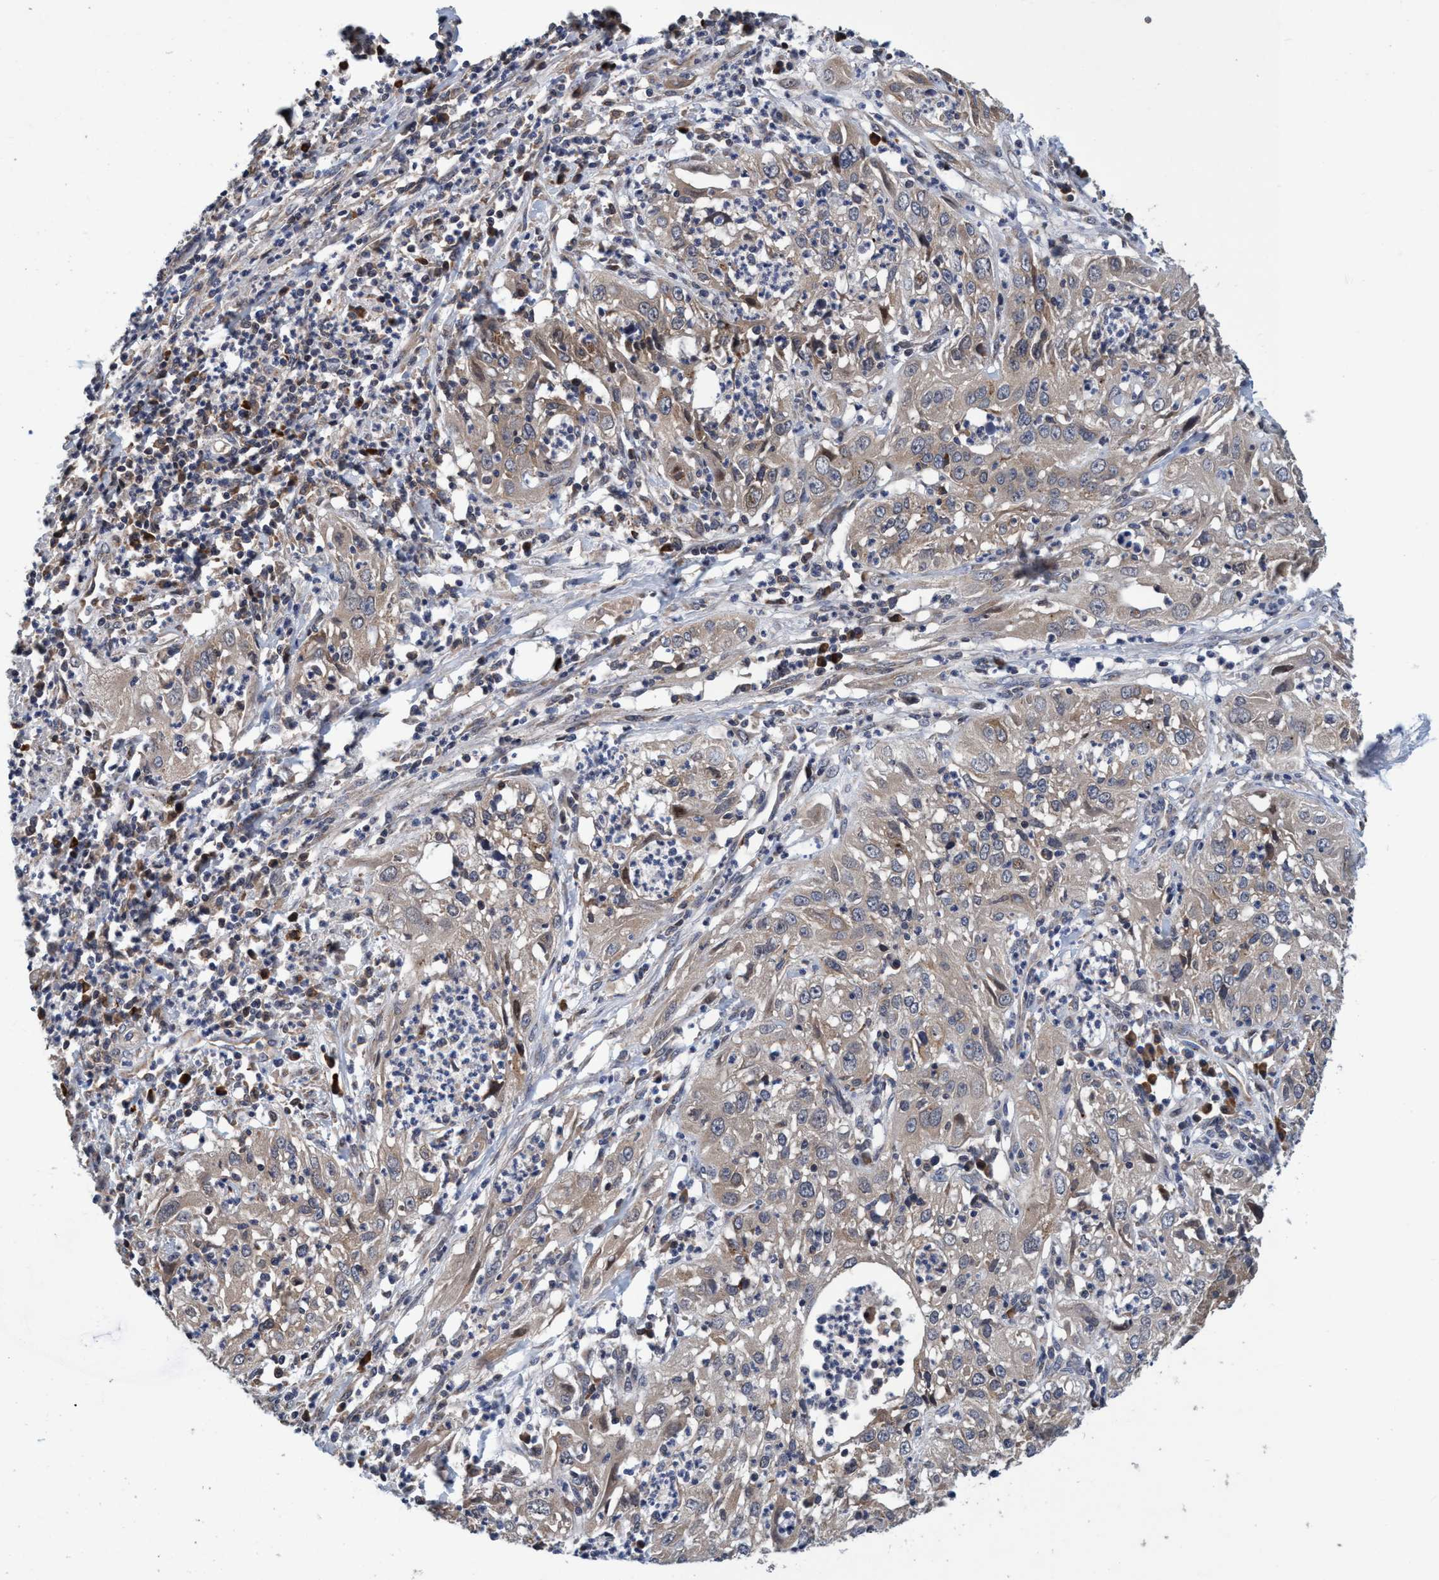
{"staining": {"intensity": "weak", "quantity": "<25%", "location": "cytoplasmic/membranous"}, "tissue": "cervical cancer", "cell_type": "Tumor cells", "image_type": "cancer", "snomed": [{"axis": "morphology", "description": "Squamous cell carcinoma, NOS"}, {"axis": "topography", "description": "Cervix"}], "caption": "IHC of human cervical cancer (squamous cell carcinoma) shows no staining in tumor cells.", "gene": "CALCOCO2", "patient": {"sex": "female", "age": 32}}